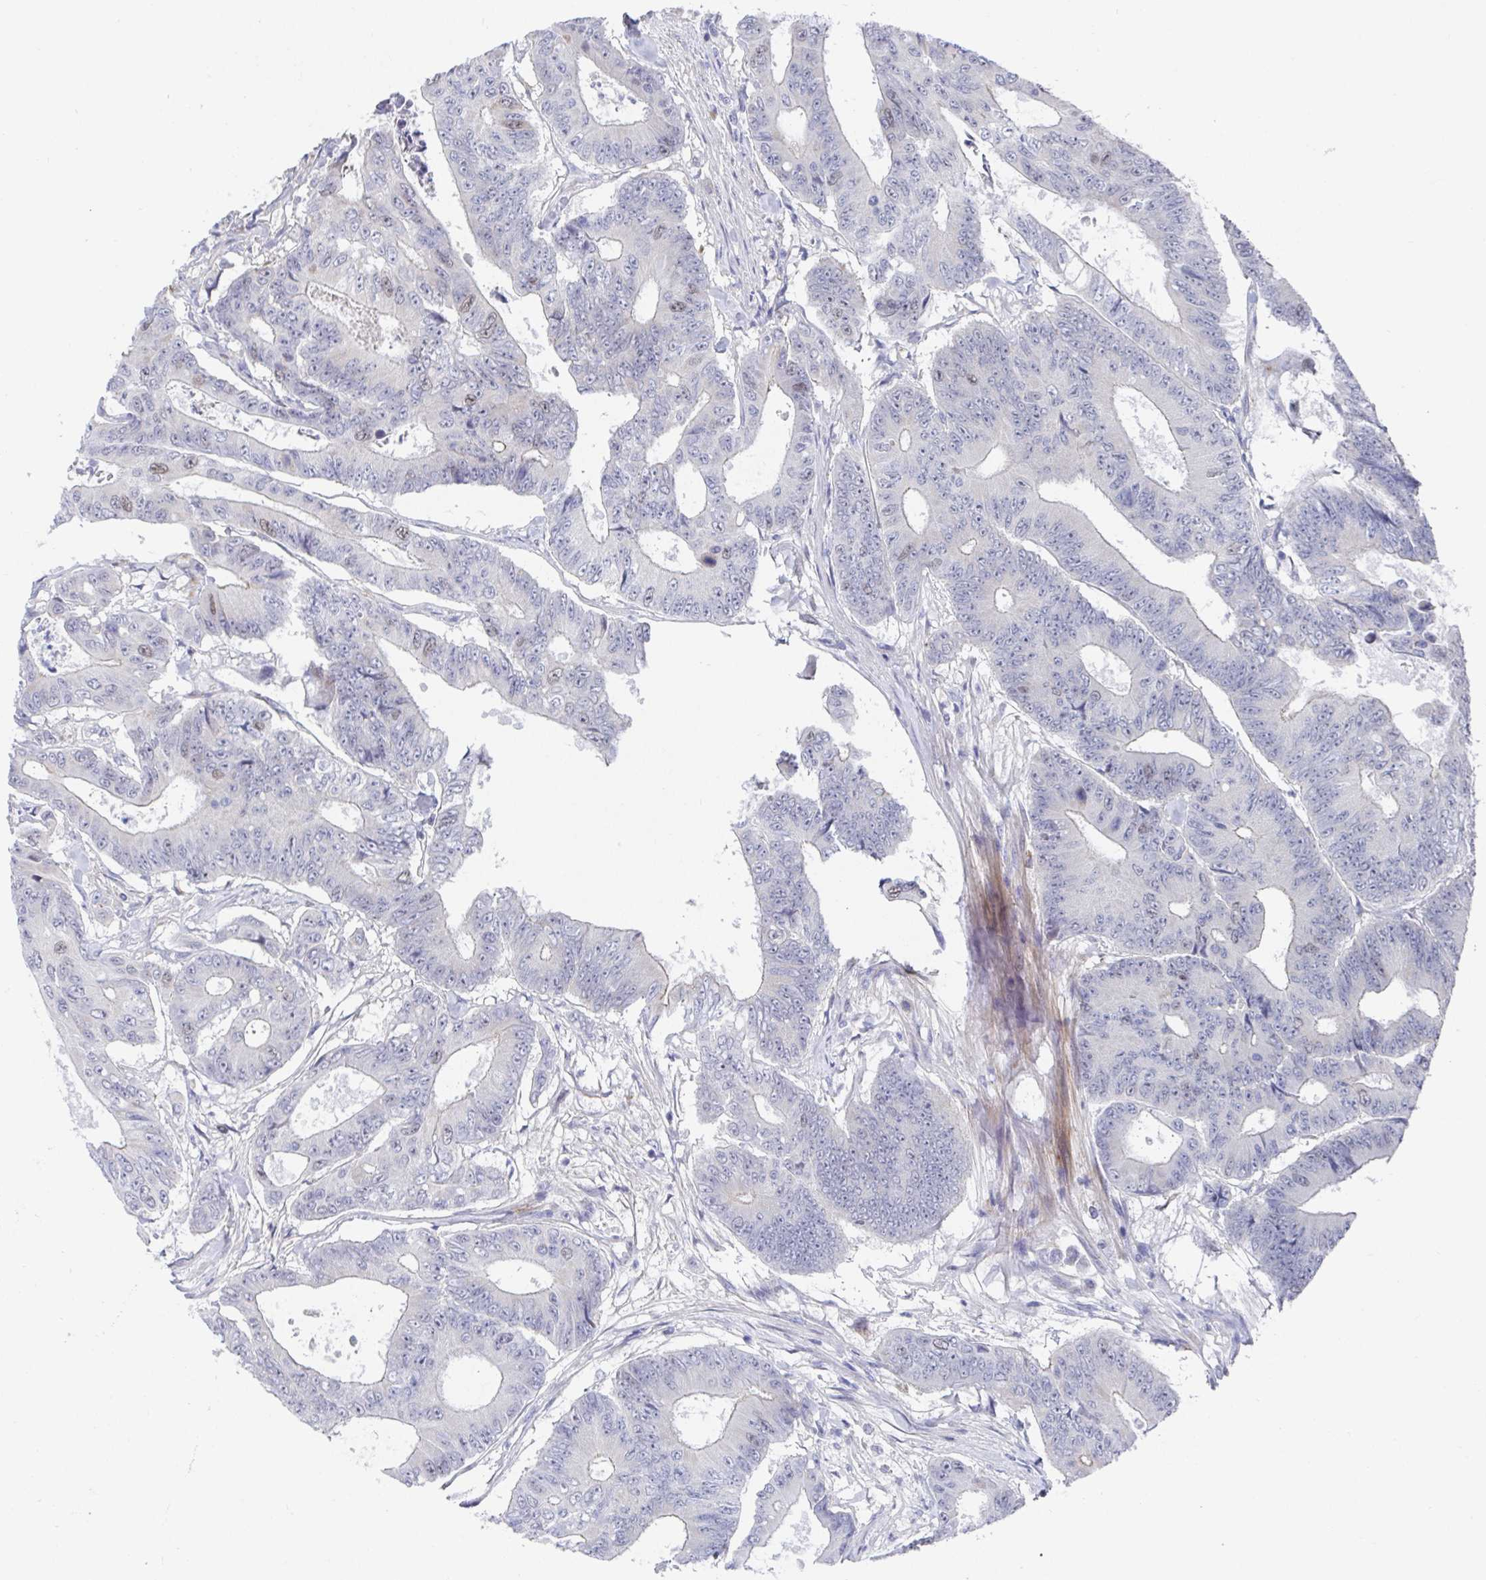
{"staining": {"intensity": "weak", "quantity": "<25%", "location": "nuclear"}, "tissue": "colorectal cancer", "cell_type": "Tumor cells", "image_type": "cancer", "snomed": [{"axis": "morphology", "description": "Adenocarcinoma, NOS"}, {"axis": "topography", "description": "Colon"}], "caption": "Immunohistochemical staining of human adenocarcinoma (colorectal) demonstrates no significant expression in tumor cells.", "gene": "ATP5F1C", "patient": {"sex": "female", "age": 48}}